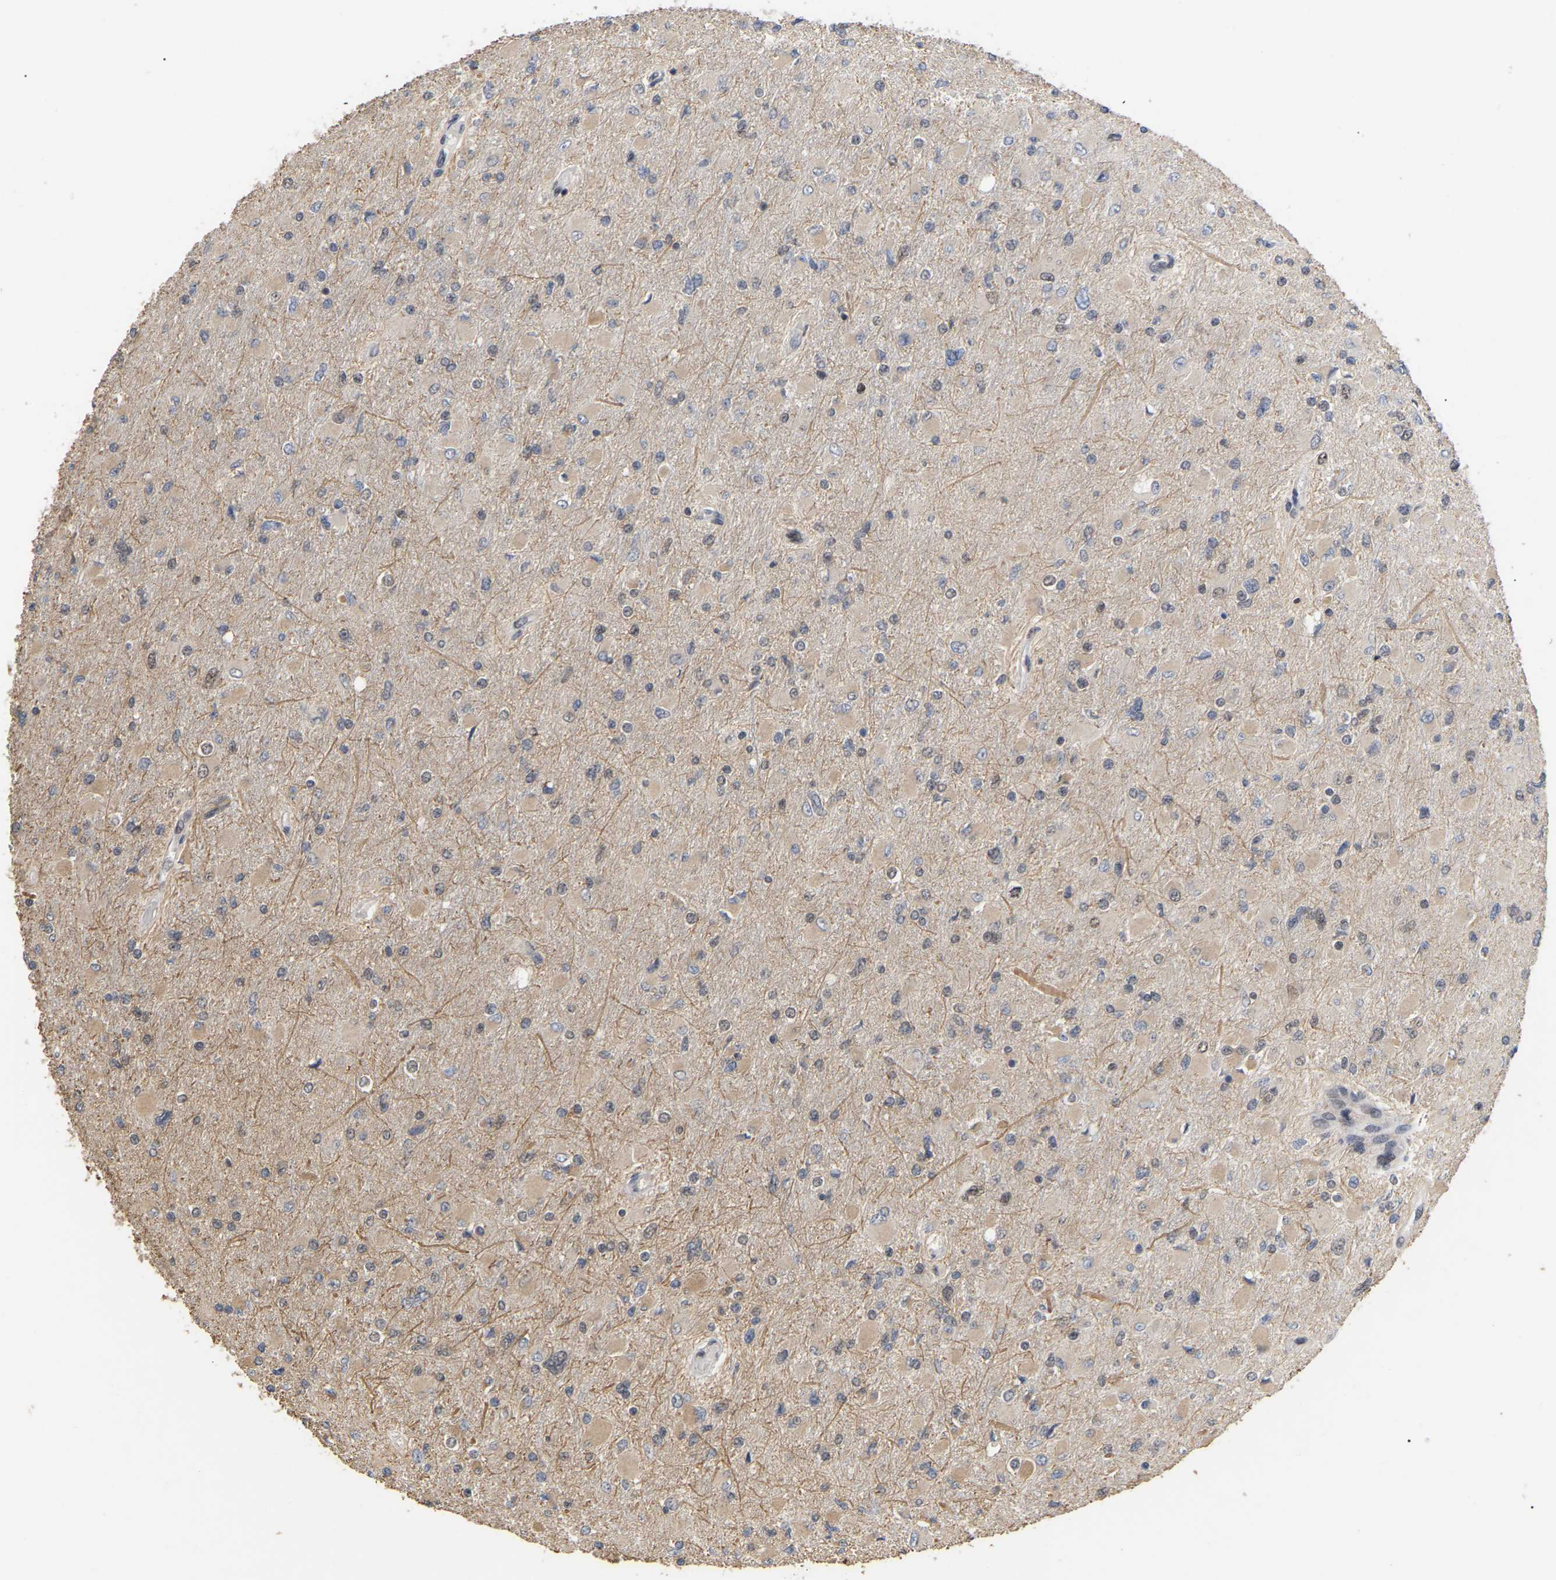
{"staining": {"intensity": "weak", "quantity": "25%-75%", "location": "cytoplasmic/membranous"}, "tissue": "glioma", "cell_type": "Tumor cells", "image_type": "cancer", "snomed": [{"axis": "morphology", "description": "Glioma, malignant, High grade"}, {"axis": "topography", "description": "Cerebral cortex"}], "caption": "Immunohistochemical staining of glioma shows low levels of weak cytoplasmic/membranous protein expression in about 25%-75% of tumor cells.", "gene": "JAZF1", "patient": {"sex": "female", "age": 36}}